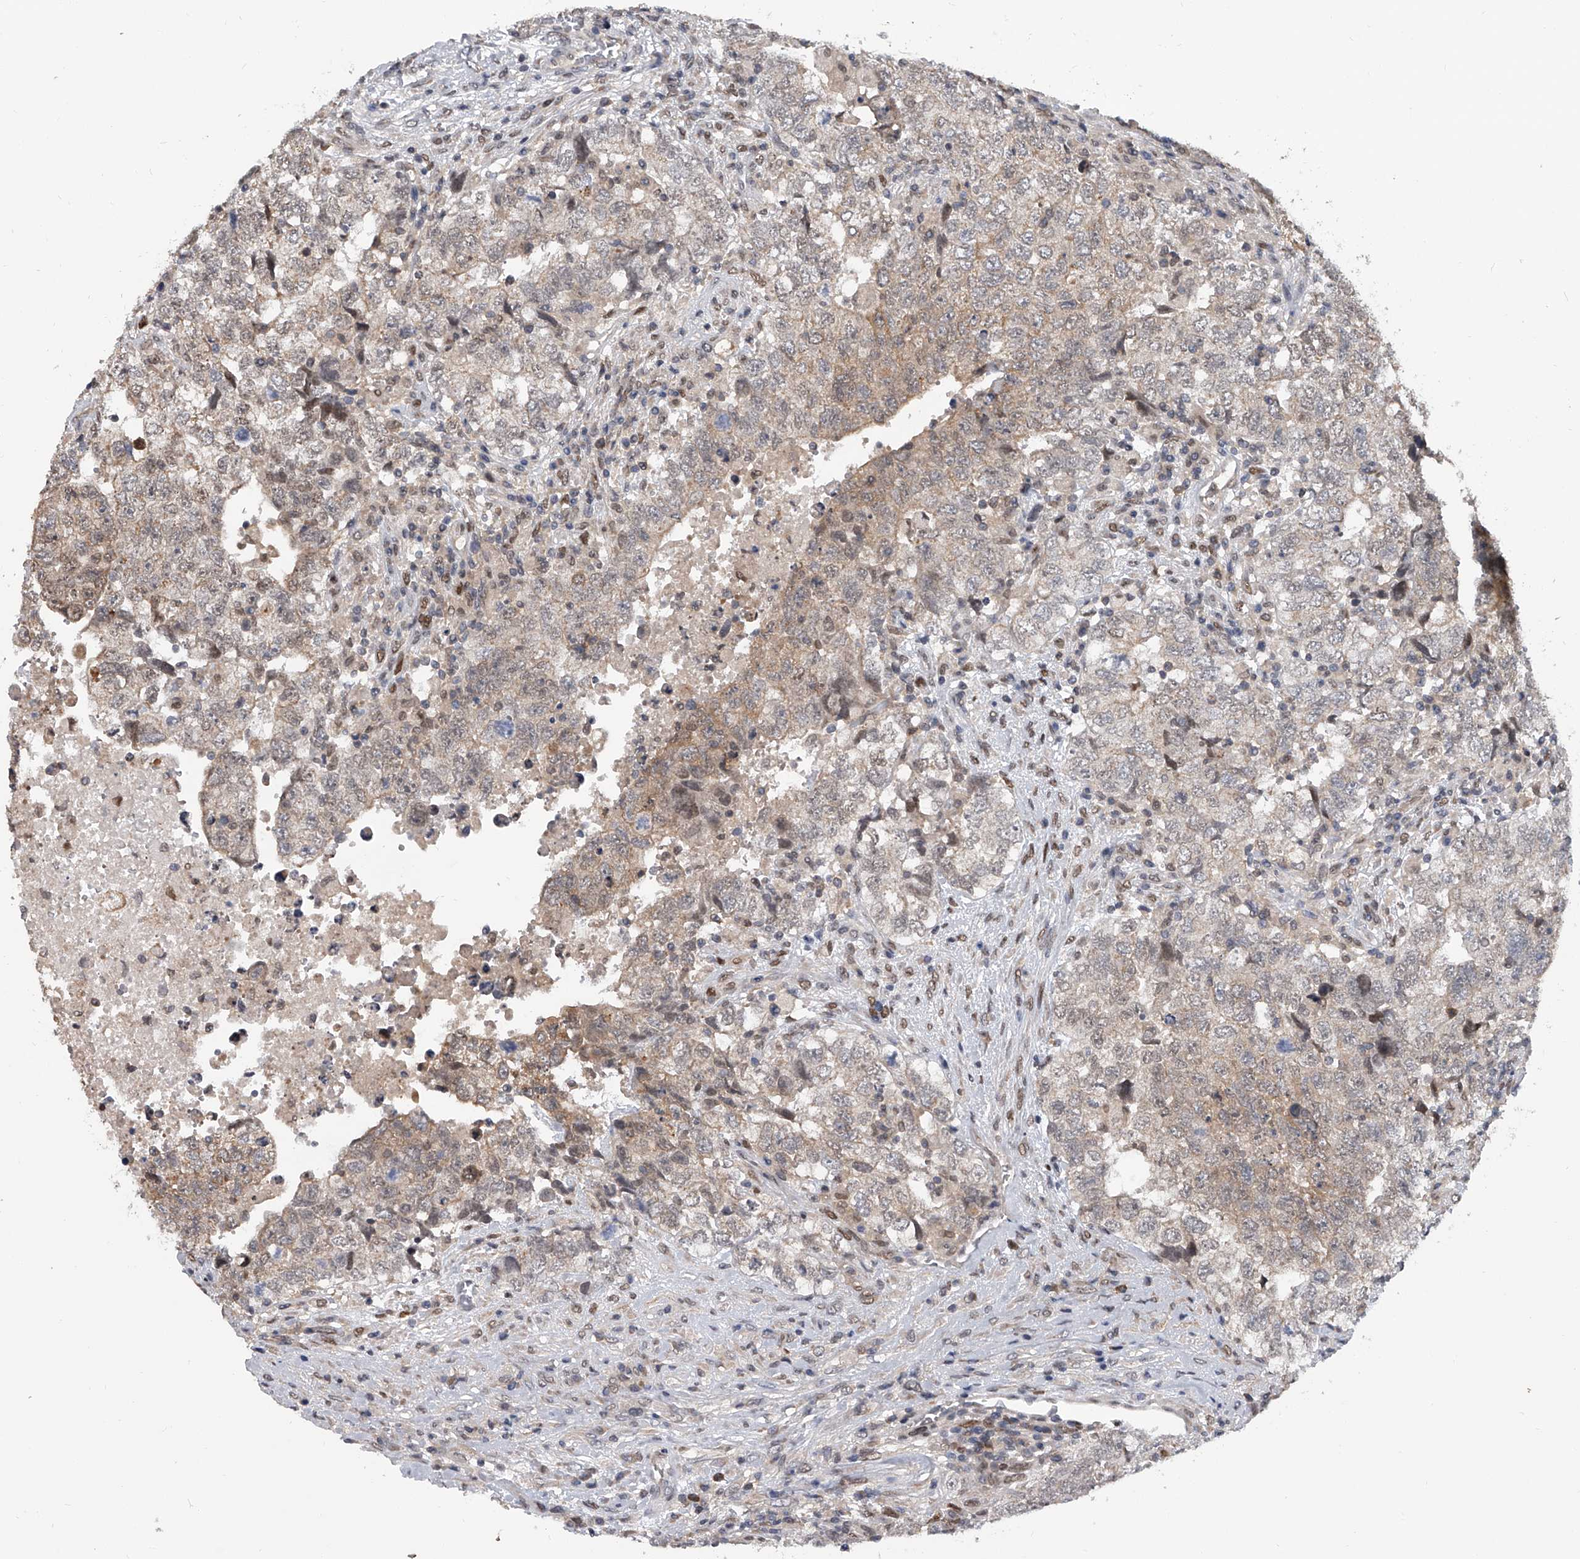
{"staining": {"intensity": "moderate", "quantity": "<25%", "location": "nuclear"}, "tissue": "testis cancer", "cell_type": "Tumor cells", "image_type": "cancer", "snomed": [{"axis": "morphology", "description": "Carcinoma, Embryonal, NOS"}, {"axis": "topography", "description": "Testis"}], "caption": "Embryonal carcinoma (testis) tissue demonstrates moderate nuclear staining in about <25% of tumor cells, visualized by immunohistochemistry.", "gene": "BHLHE23", "patient": {"sex": "male", "age": 37}}